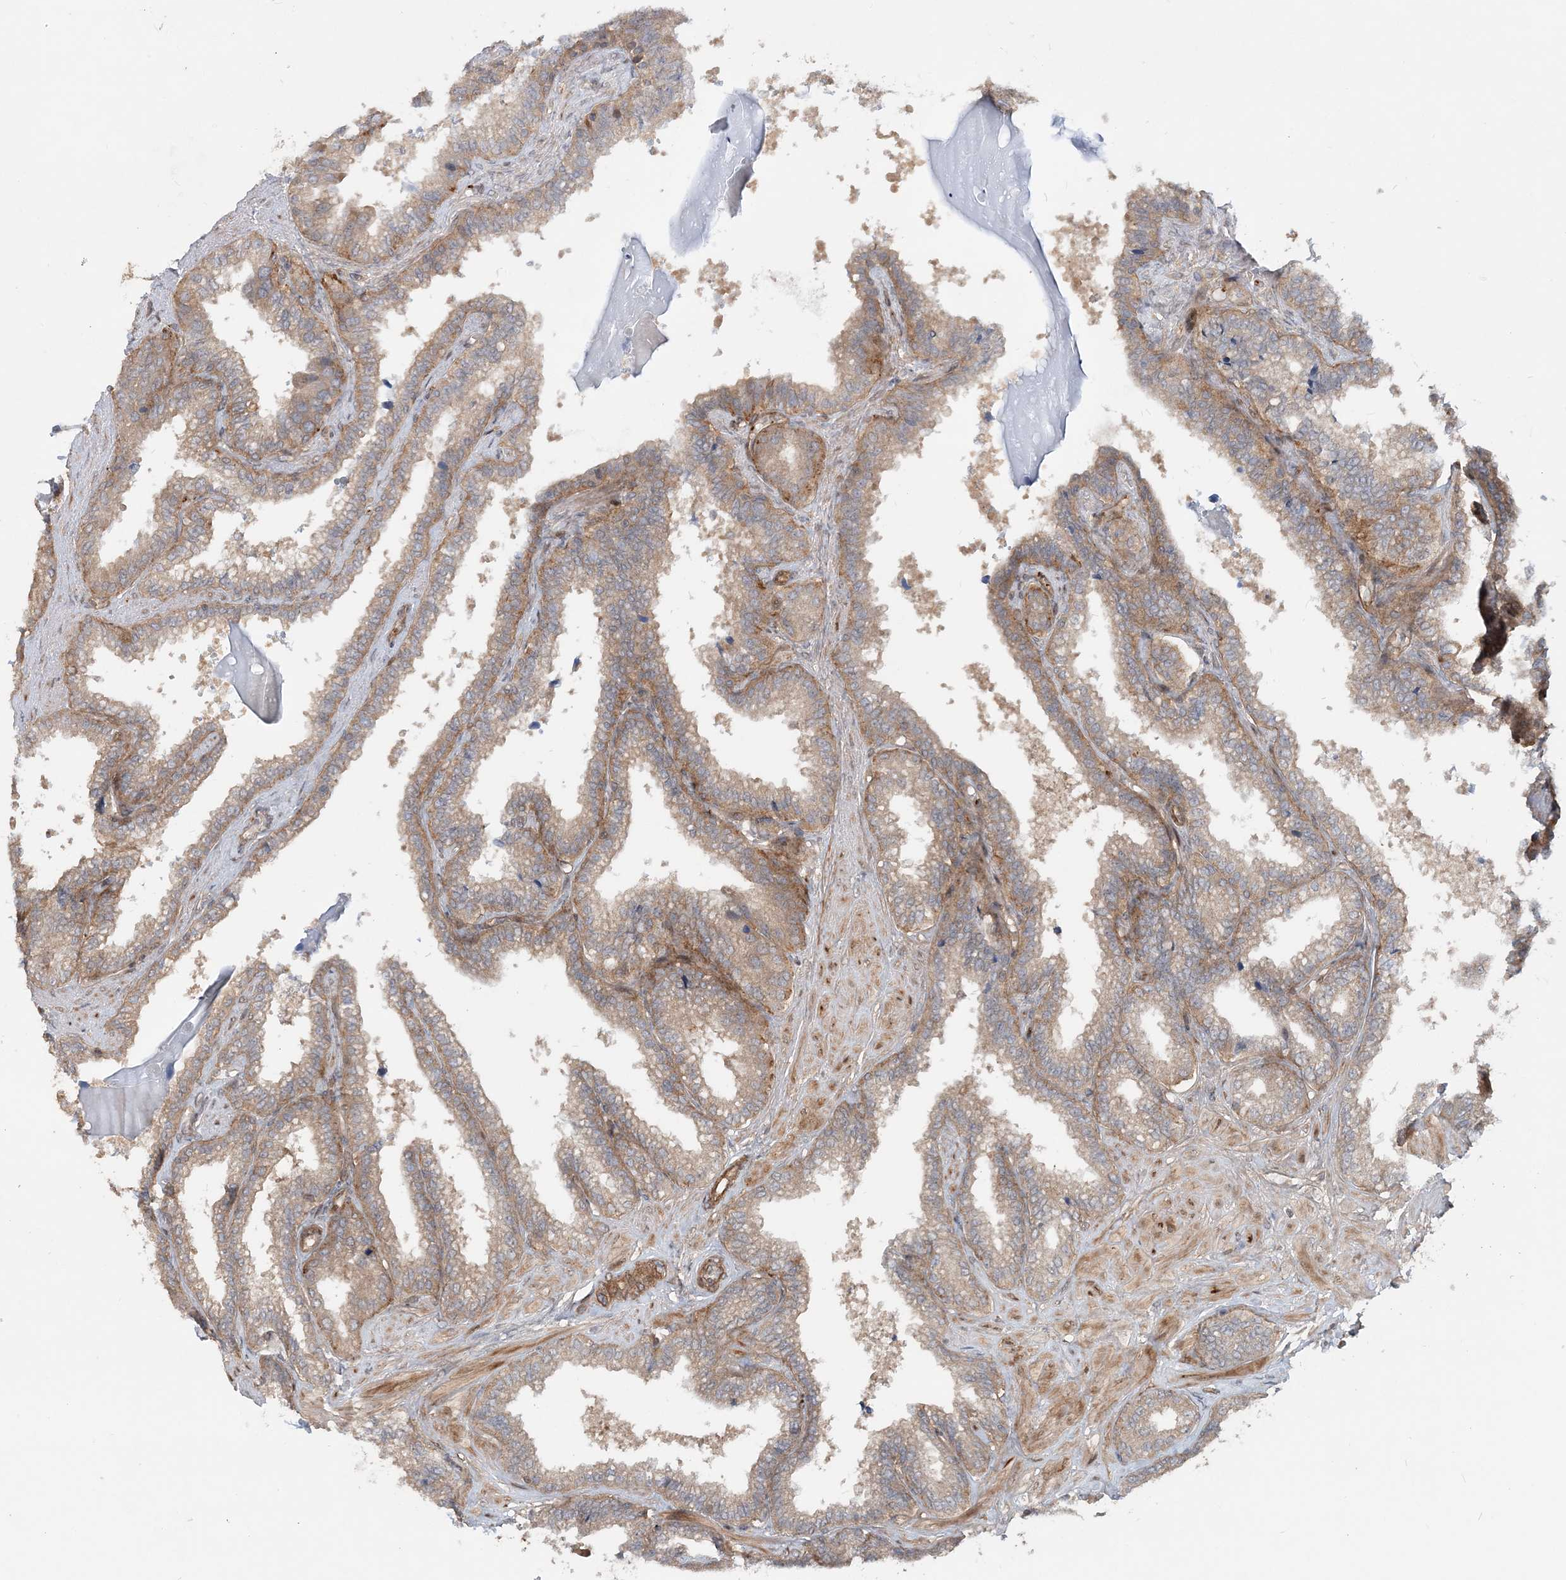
{"staining": {"intensity": "moderate", "quantity": ">75%", "location": "cytoplasmic/membranous"}, "tissue": "seminal vesicle", "cell_type": "Glandular cells", "image_type": "normal", "snomed": [{"axis": "morphology", "description": "Normal tissue, NOS"}, {"axis": "topography", "description": "Seminal veicle"}], "caption": "High-power microscopy captured an immunohistochemistry image of unremarkable seminal vesicle, revealing moderate cytoplasmic/membranous staining in approximately >75% of glandular cells.", "gene": "GEMIN5", "patient": {"sex": "male", "age": 46}}